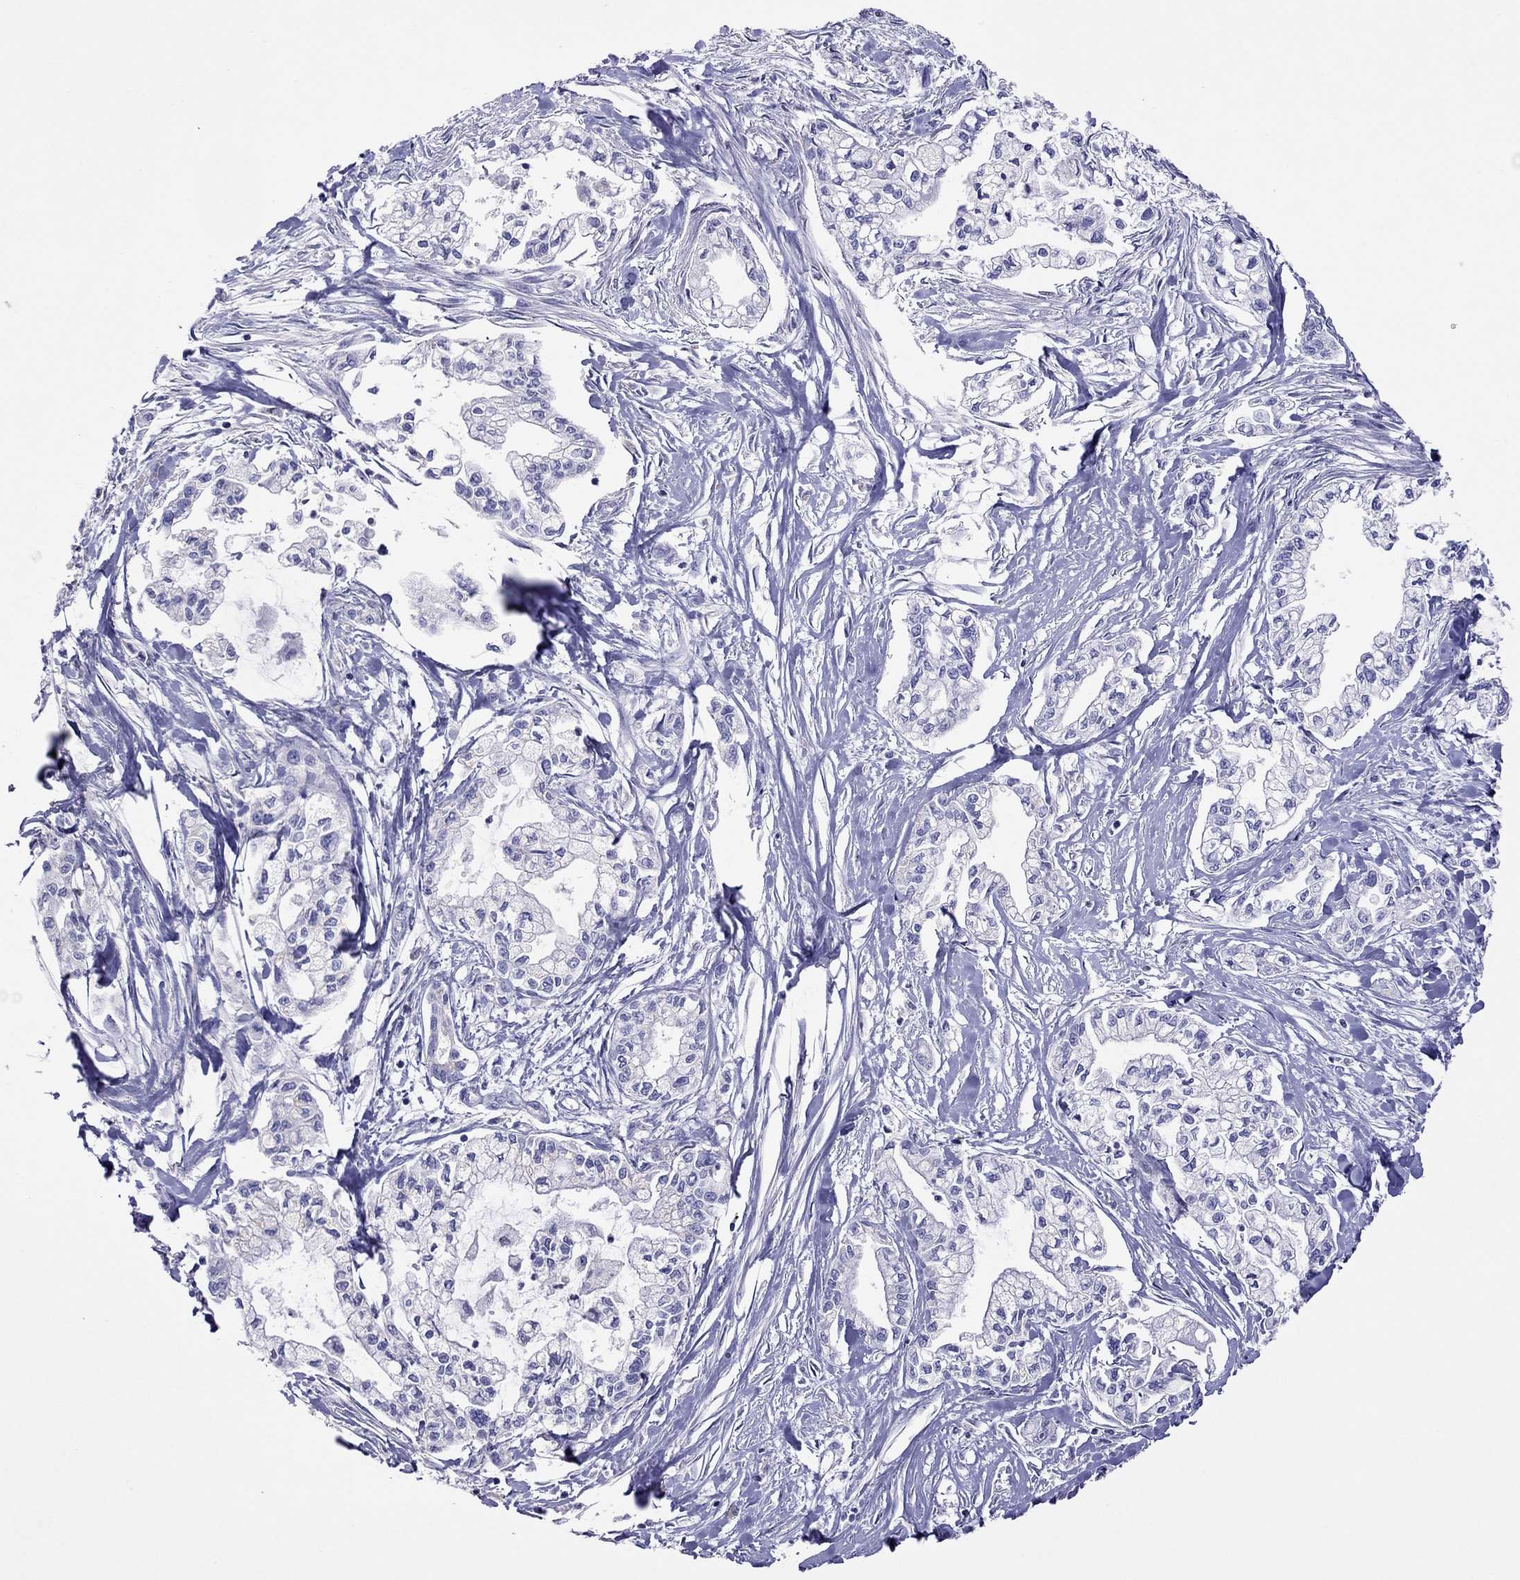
{"staining": {"intensity": "negative", "quantity": "none", "location": "none"}, "tissue": "pancreatic cancer", "cell_type": "Tumor cells", "image_type": "cancer", "snomed": [{"axis": "morphology", "description": "Adenocarcinoma, NOS"}, {"axis": "topography", "description": "Pancreas"}], "caption": "Histopathology image shows no protein positivity in tumor cells of pancreatic cancer tissue. (Brightfield microscopy of DAB immunohistochemistry at high magnification).", "gene": "MPZ", "patient": {"sex": "male", "age": 54}}